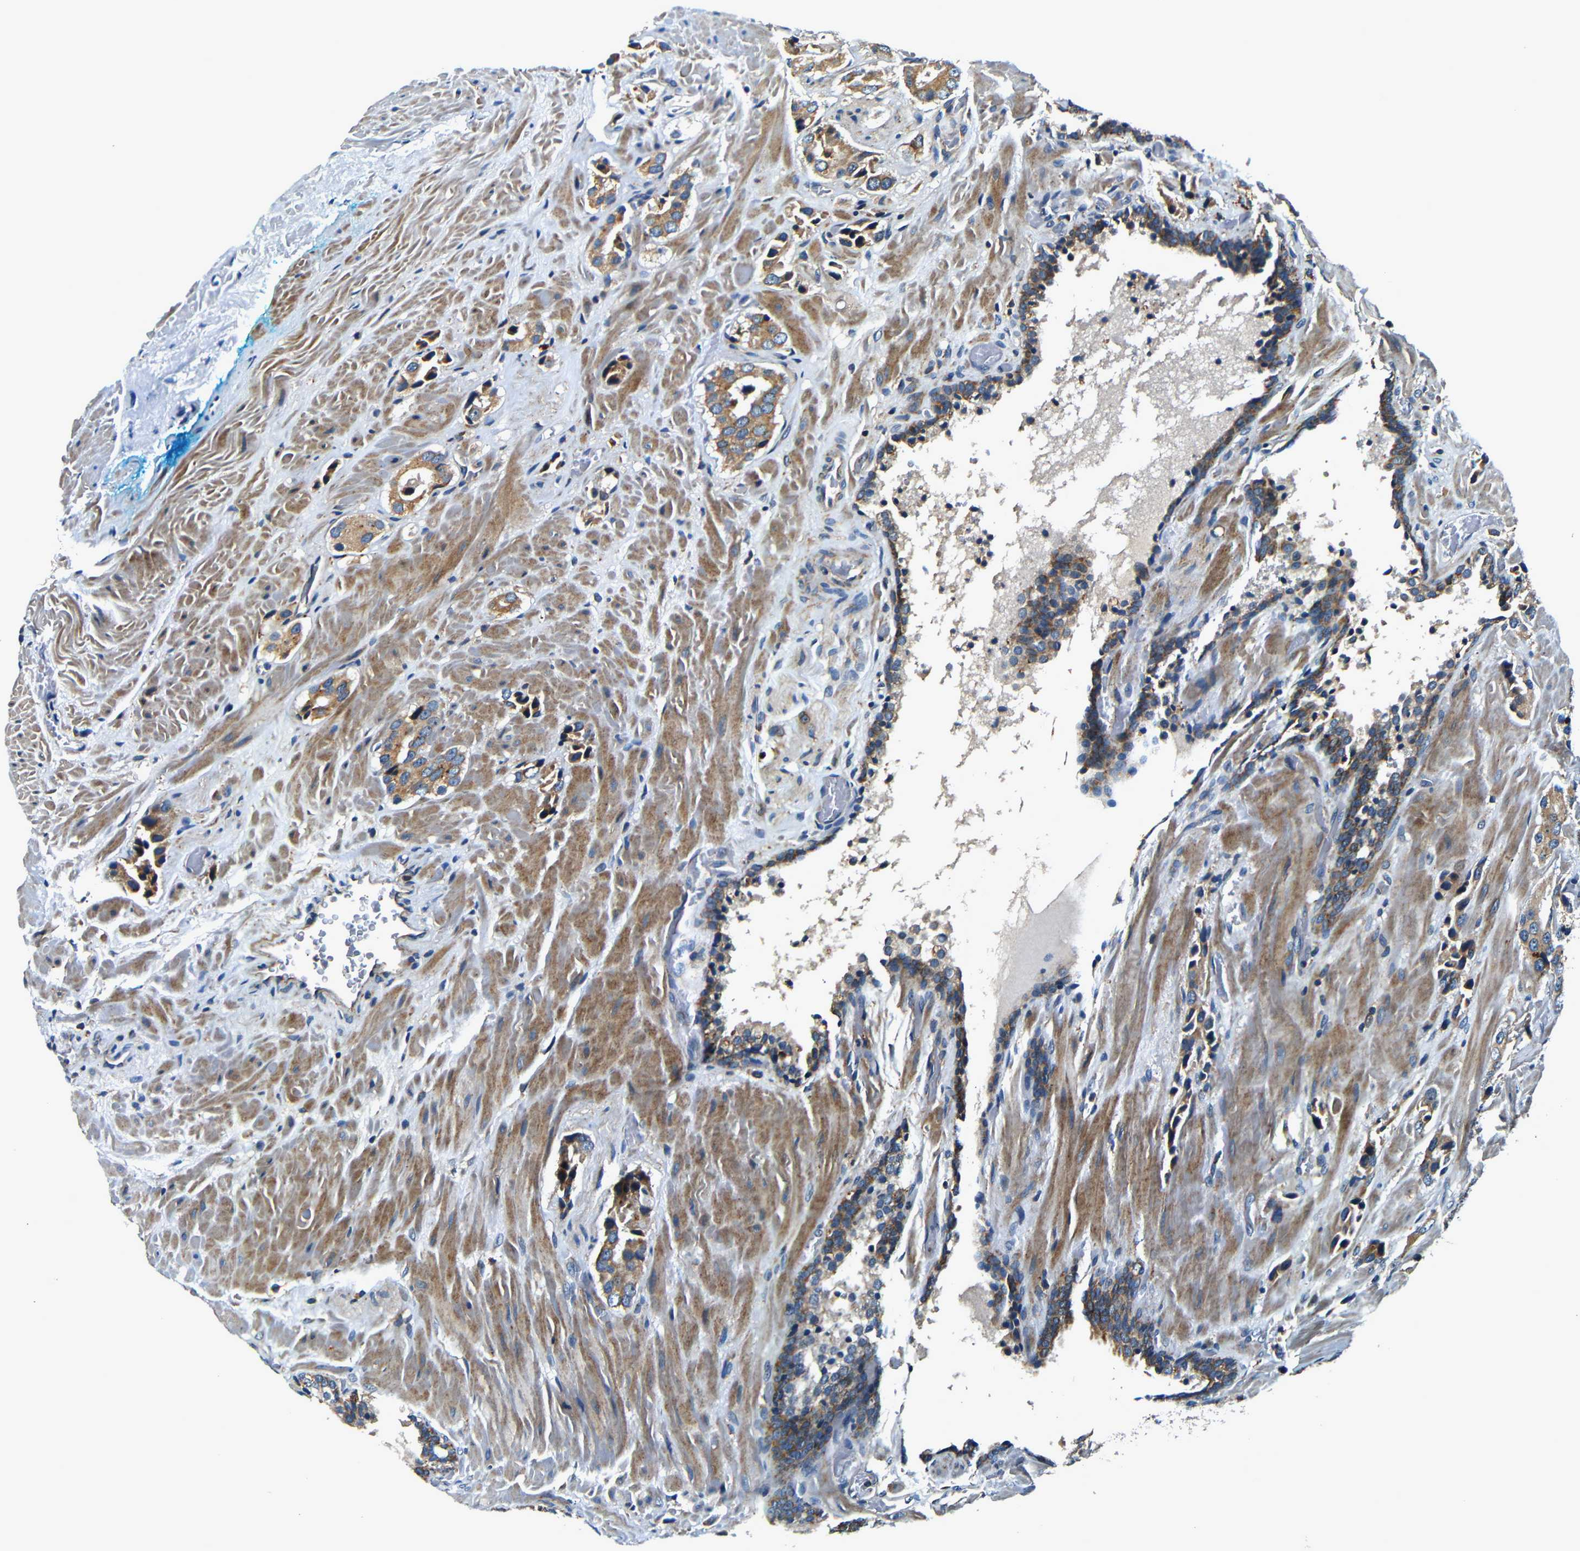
{"staining": {"intensity": "moderate", "quantity": ">75%", "location": "cytoplasmic/membranous"}, "tissue": "prostate cancer", "cell_type": "Tumor cells", "image_type": "cancer", "snomed": [{"axis": "morphology", "description": "Adenocarcinoma, High grade"}, {"axis": "topography", "description": "Prostate"}], "caption": "Tumor cells show moderate cytoplasmic/membranous positivity in about >75% of cells in high-grade adenocarcinoma (prostate). The protein of interest is stained brown, and the nuclei are stained in blue (DAB IHC with brightfield microscopy, high magnification).", "gene": "MTX1", "patient": {"sex": "male", "age": 64}}